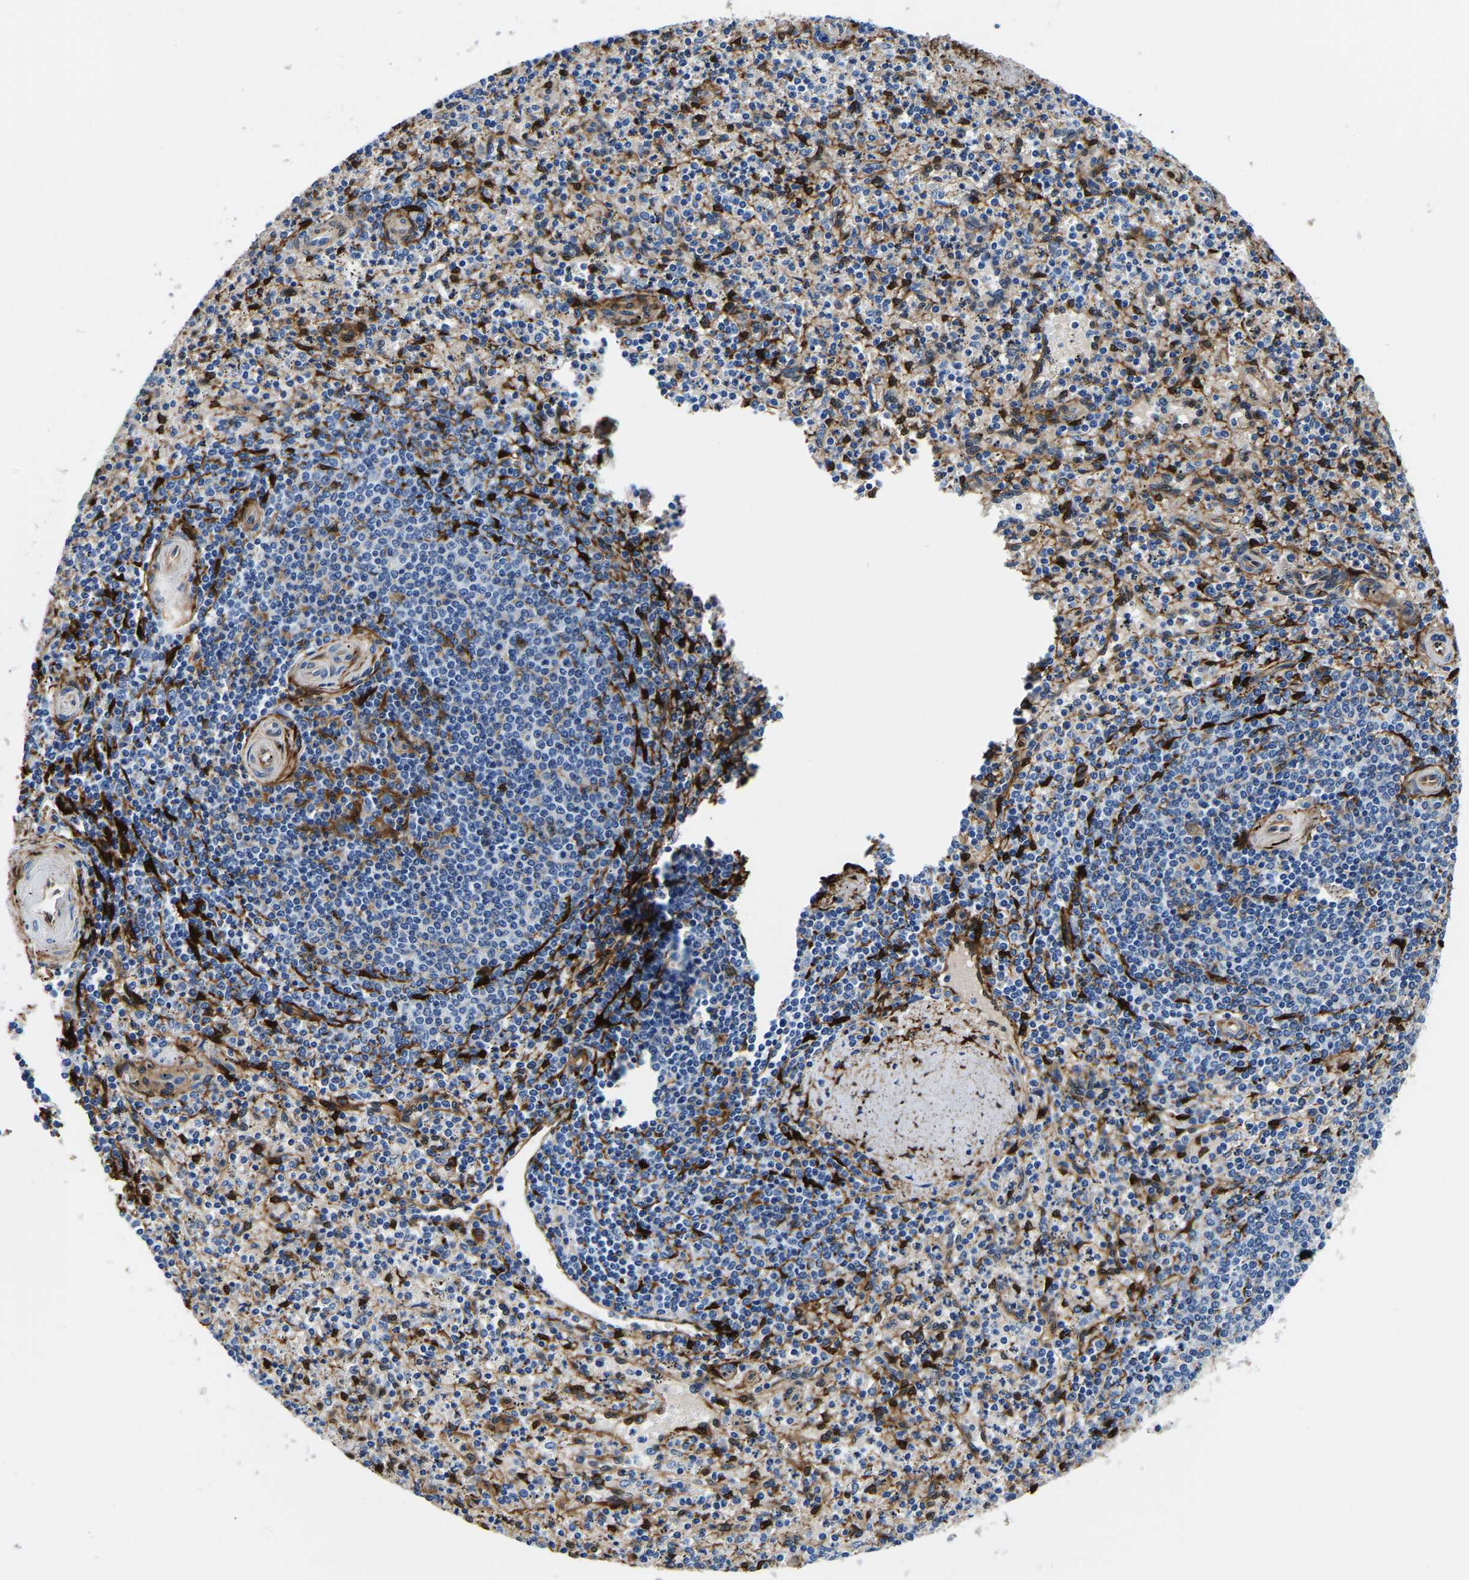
{"staining": {"intensity": "moderate", "quantity": "<25%", "location": "cytoplasmic/membranous"}, "tissue": "spleen", "cell_type": "Cells in red pulp", "image_type": "normal", "snomed": [{"axis": "morphology", "description": "Normal tissue, NOS"}, {"axis": "topography", "description": "Spleen"}], "caption": "Human spleen stained with a brown dye demonstrates moderate cytoplasmic/membranous positive positivity in about <25% of cells in red pulp.", "gene": "S100A13", "patient": {"sex": "male", "age": 72}}